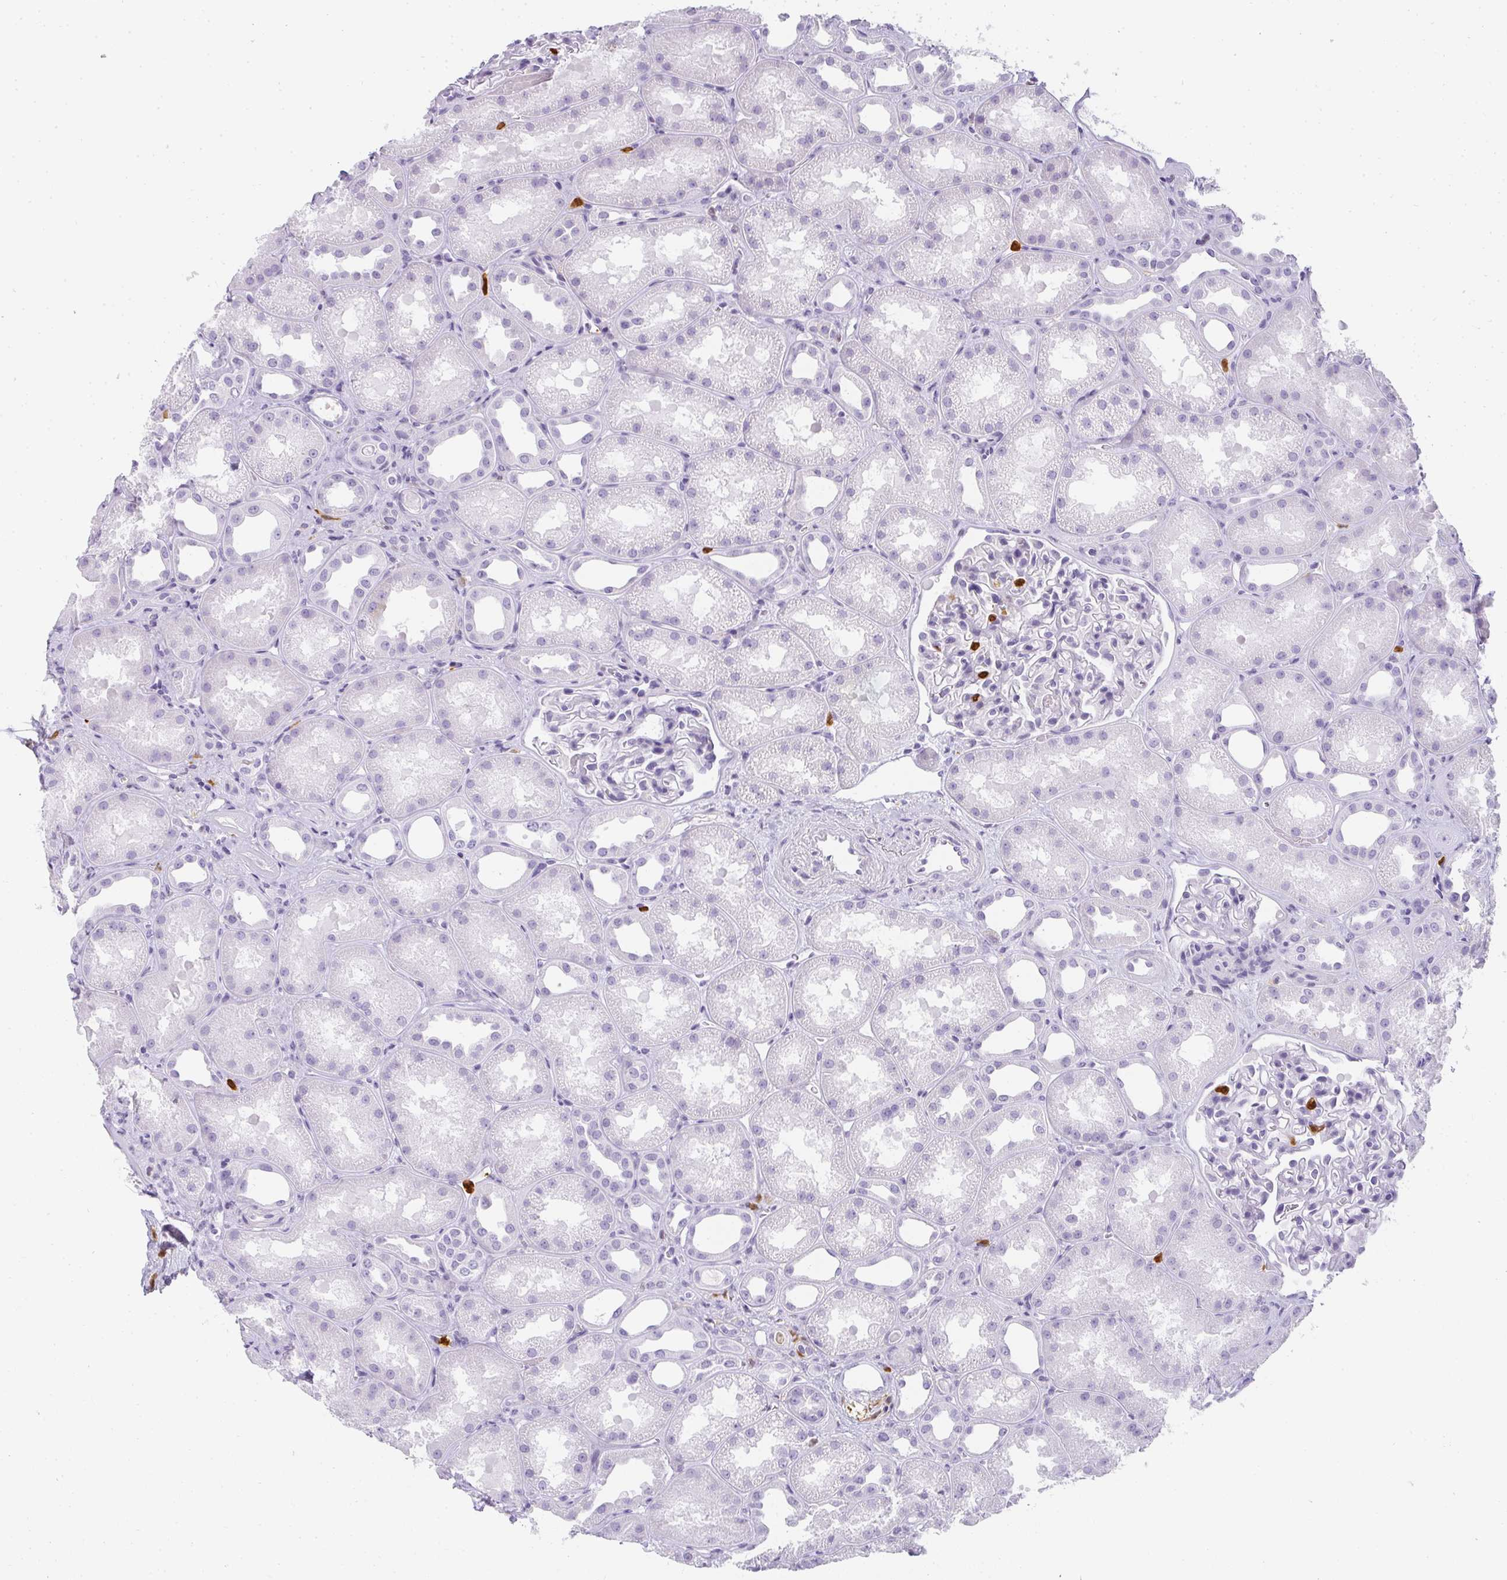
{"staining": {"intensity": "negative", "quantity": "none", "location": "none"}, "tissue": "kidney", "cell_type": "Cells in glomeruli", "image_type": "normal", "snomed": [{"axis": "morphology", "description": "Normal tissue, NOS"}, {"axis": "topography", "description": "Kidney"}], "caption": "IHC micrograph of unremarkable human kidney stained for a protein (brown), which displays no expression in cells in glomeruli. (Stains: DAB (3,3'-diaminobenzidine) immunohistochemistry with hematoxylin counter stain, Microscopy: brightfield microscopy at high magnification).", "gene": "HK3", "patient": {"sex": "male", "age": 61}}